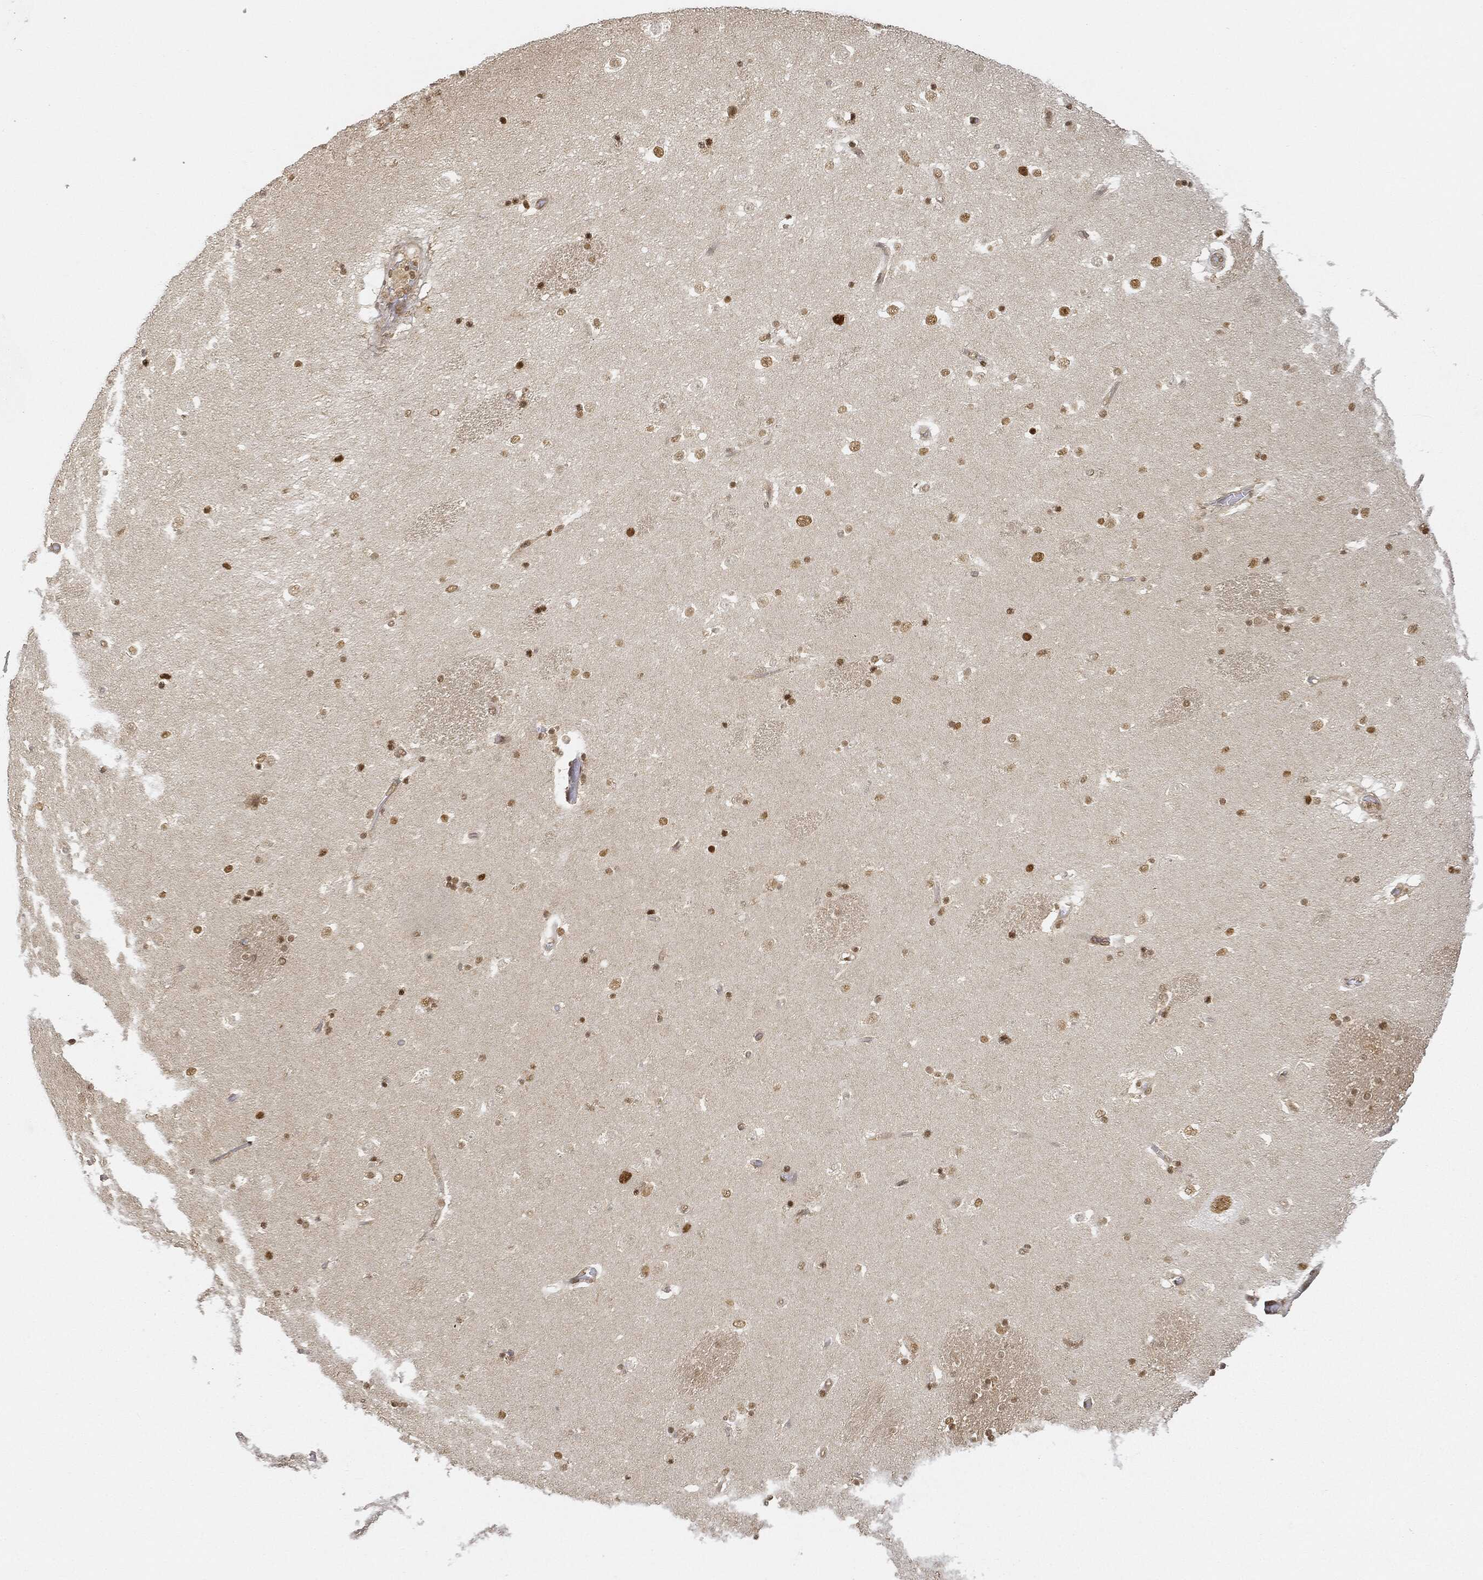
{"staining": {"intensity": "strong", "quantity": "<25%", "location": "nuclear"}, "tissue": "caudate", "cell_type": "Glial cells", "image_type": "normal", "snomed": [{"axis": "morphology", "description": "Normal tissue, NOS"}, {"axis": "topography", "description": "Lateral ventricle wall"}], "caption": "Protein expression analysis of benign caudate exhibits strong nuclear positivity in approximately <25% of glial cells. The staining was performed using DAB (3,3'-diaminobenzidine), with brown indicating positive protein expression. Nuclei are stained blue with hematoxylin.", "gene": "CIB1", "patient": {"sex": "male", "age": 51}}